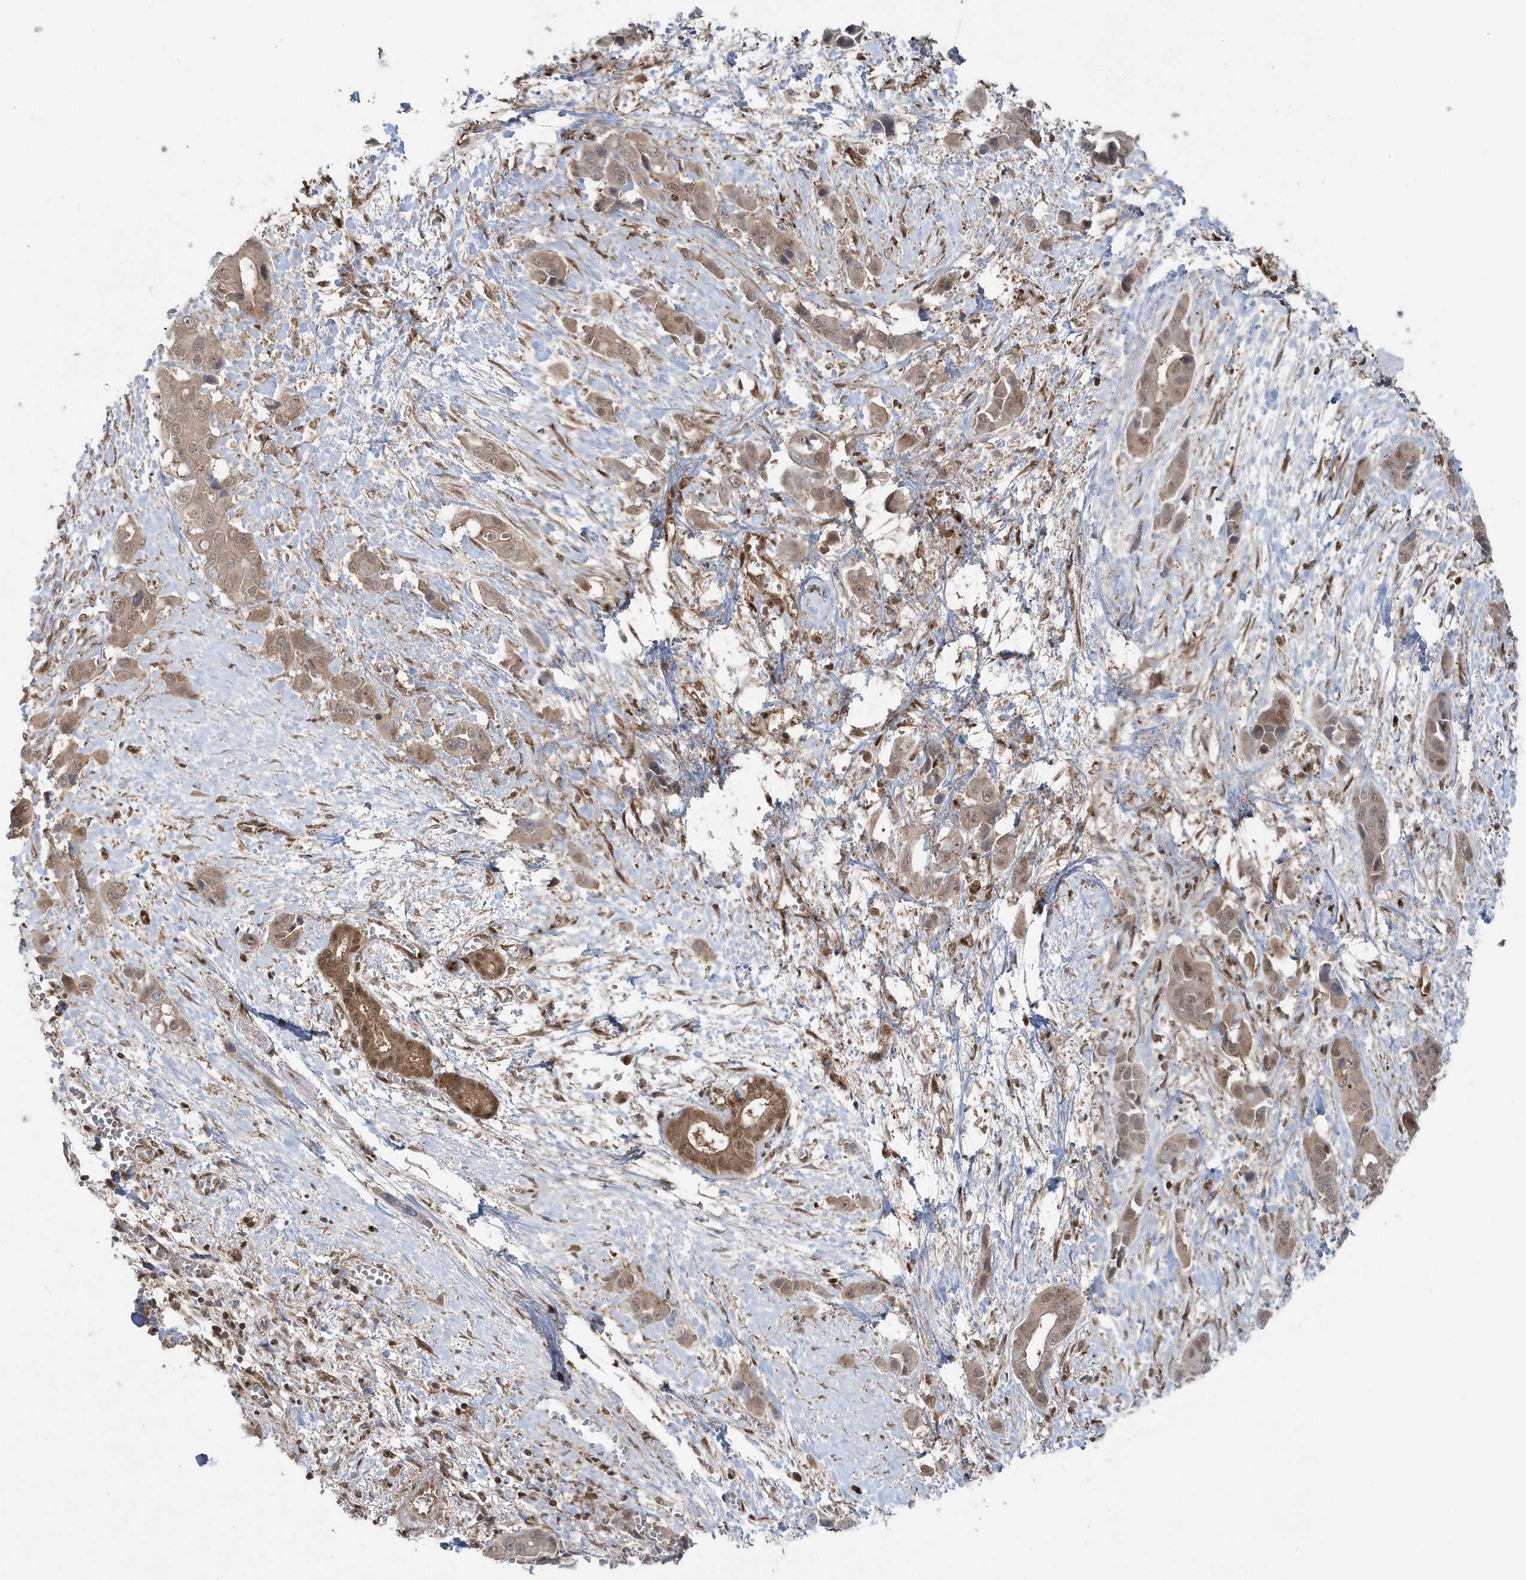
{"staining": {"intensity": "weak", "quantity": ">75%", "location": "cytoplasmic/membranous,nuclear"}, "tissue": "liver cancer", "cell_type": "Tumor cells", "image_type": "cancer", "snomed": [{"axis": "morphology", "description": "Cholangiocarcinoma"}, {"axis": "topography", "description": "Liver"}], "caption": "There is low levels of weak cytoplasmic/membranous and nuclear expression in tumor cells of liver cancer (cholangiocarcinoma), as demonstrated by immunohistochemical staining (brown color).", "gene": "MAPK1IP1L", "patient": {"sex": "female", "age": 52}}